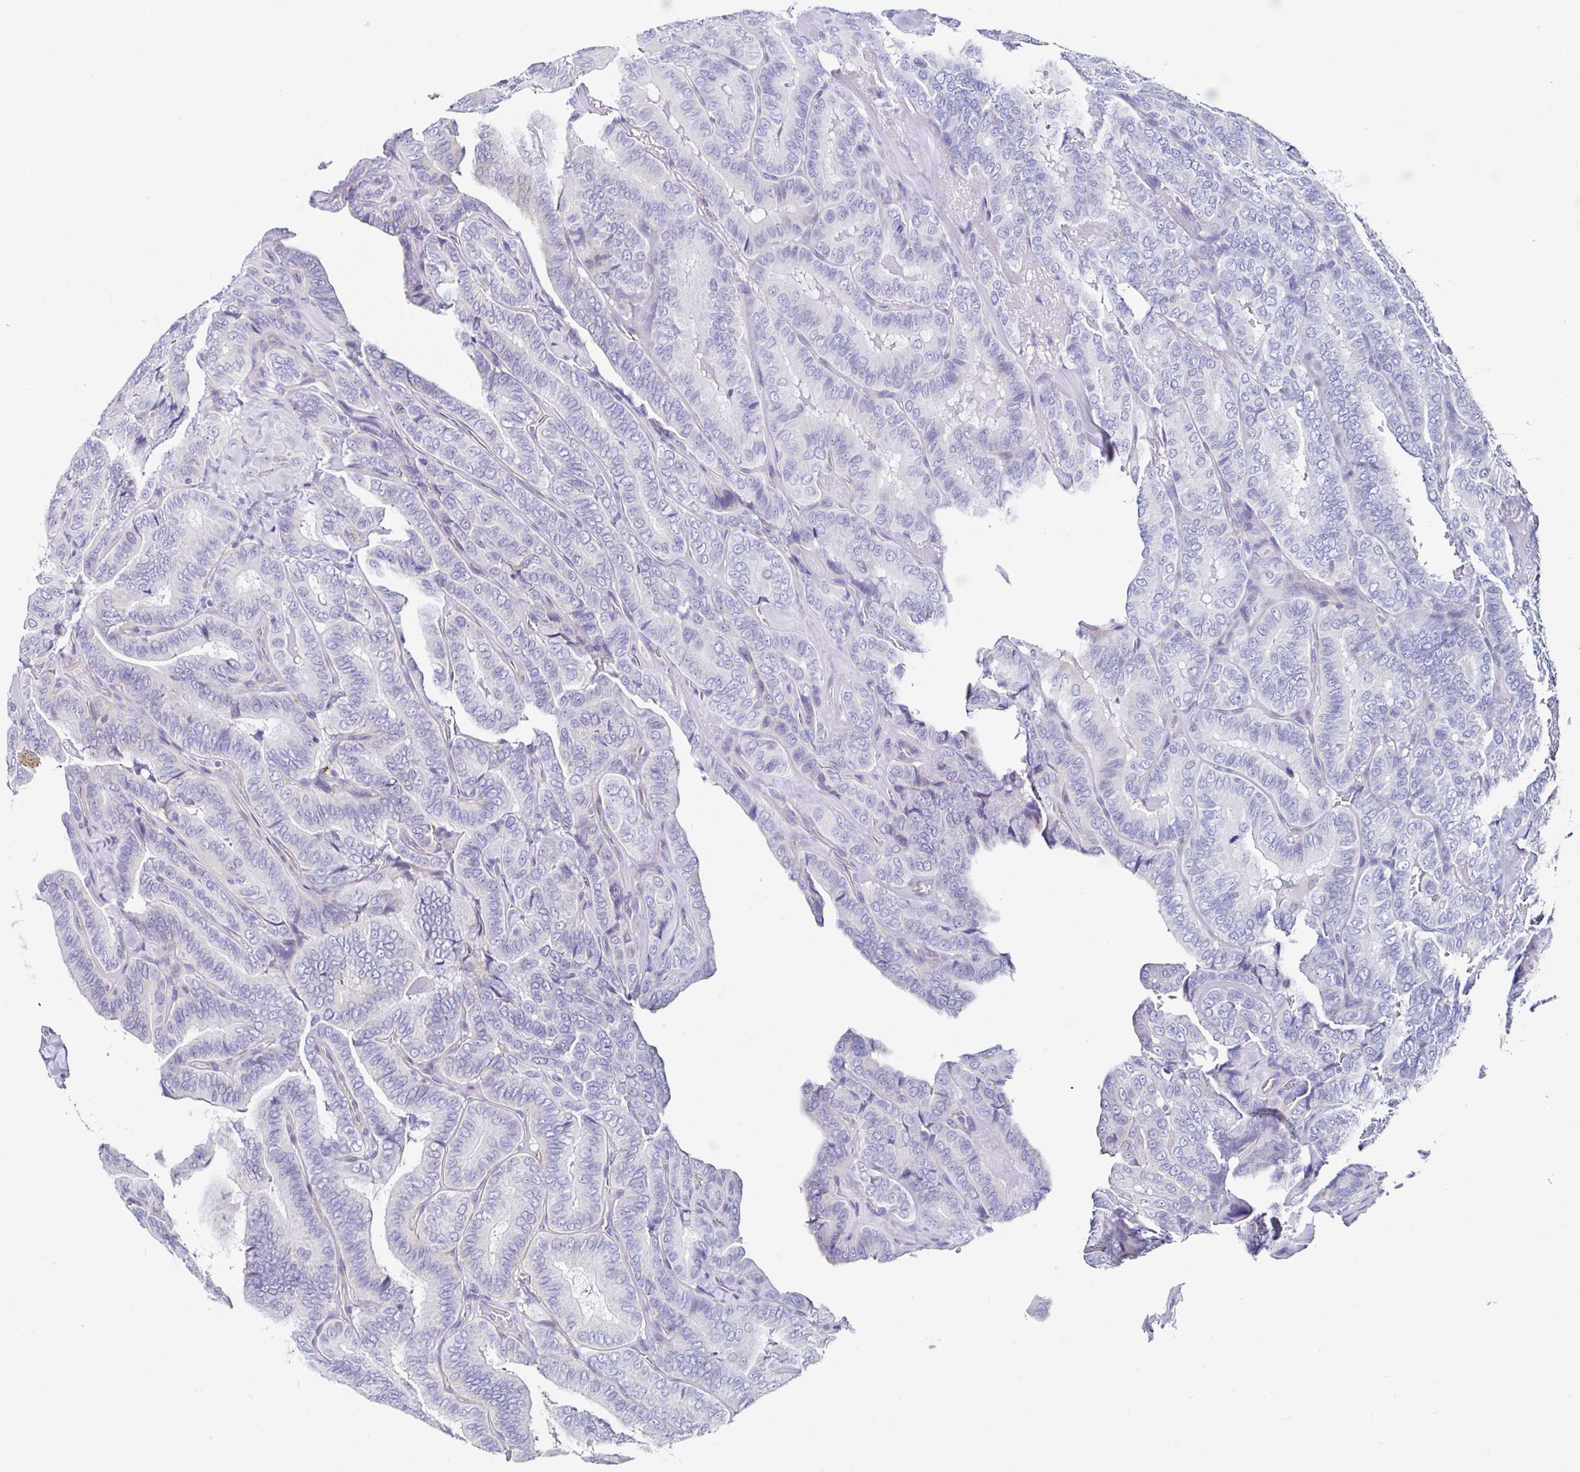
{"staining": {"intensity": "negative", "quantity": "none", "location": "none"}, "tissue": "thyroid cancer", "cell_type": "Tumor cells", "image_type": "cancer", "snomed": [{"axis": "morphology", "description": "Papillary adenocarcinoma, NOS"}, {"axis": "topography", "description": "Thyroid gland"}], "caption": "Photomicrograph shows no significant protein expression in tumor cells of thyroid cancer (papillary adenocarcinoma).", "gene": "TMPRSS11E", "patient": {"sex": "male", "age": 61}}